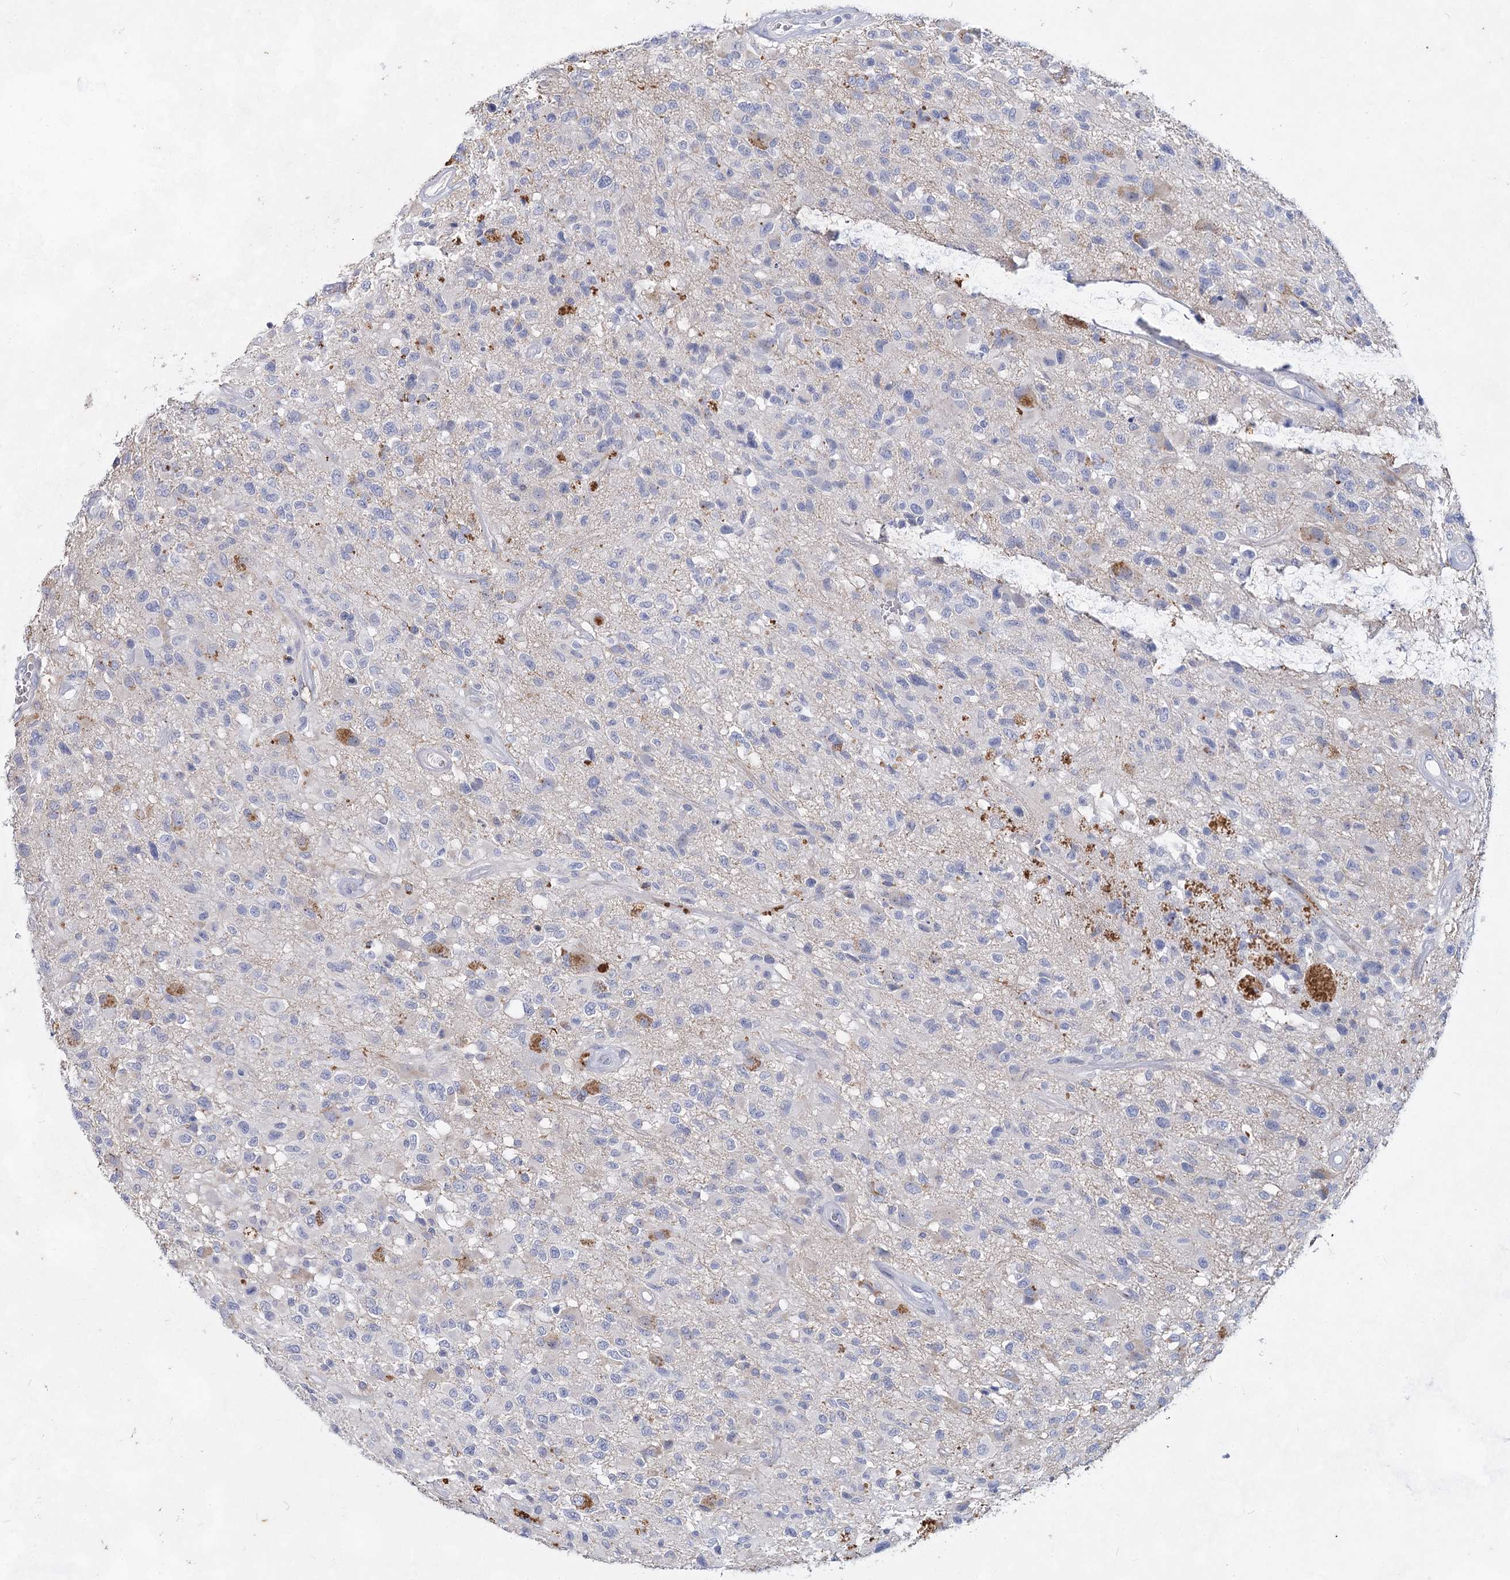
{"staining": {"intensity": "negative", "quantity": "none", "location": "none"}, "tissue": "glioma", "cell_type": "Tumor cells", "image_type": "cancer", "snomed": [{"axis": "morphology", "description": "Glioma, malignant, High grade"}, {"axis": "morphology", "description": "Glioblastoma, NOS"}, {"axis": "topography", "description": "Brain"}], "caption": "Glioma was stained to show a protein in brown. There is no significant expression in tumor cells.", "gene": "CCDC73", "patient": {"sex": "male", "age": 60}}